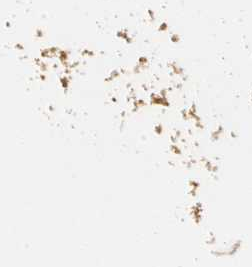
{"staining": {"intensity": "strong", "quantity": ">75%", "location": "cytoplasmic/membranous"}, "tissue": "nasopharynx", "cell_type": "Respiratory epithelial cells", "image_type": "normal", "snomed": [{"axis": "morphology", "description": "Normal tissue, NOS"}, {"axis": "morphology", "description": "Inflammation, NOS"}, {"axis": "topography", "description": "Nasopharynx"}], "caption": "Approximately >75% of respiratory epithelial cells in benign human nasopharynx demonstrate strong cytoplasmic/membranous protein positivity as visualized by brown immunohistochemical staining.", "gene": "STAU1", "patient": {"sex": "male", "age": 54}}